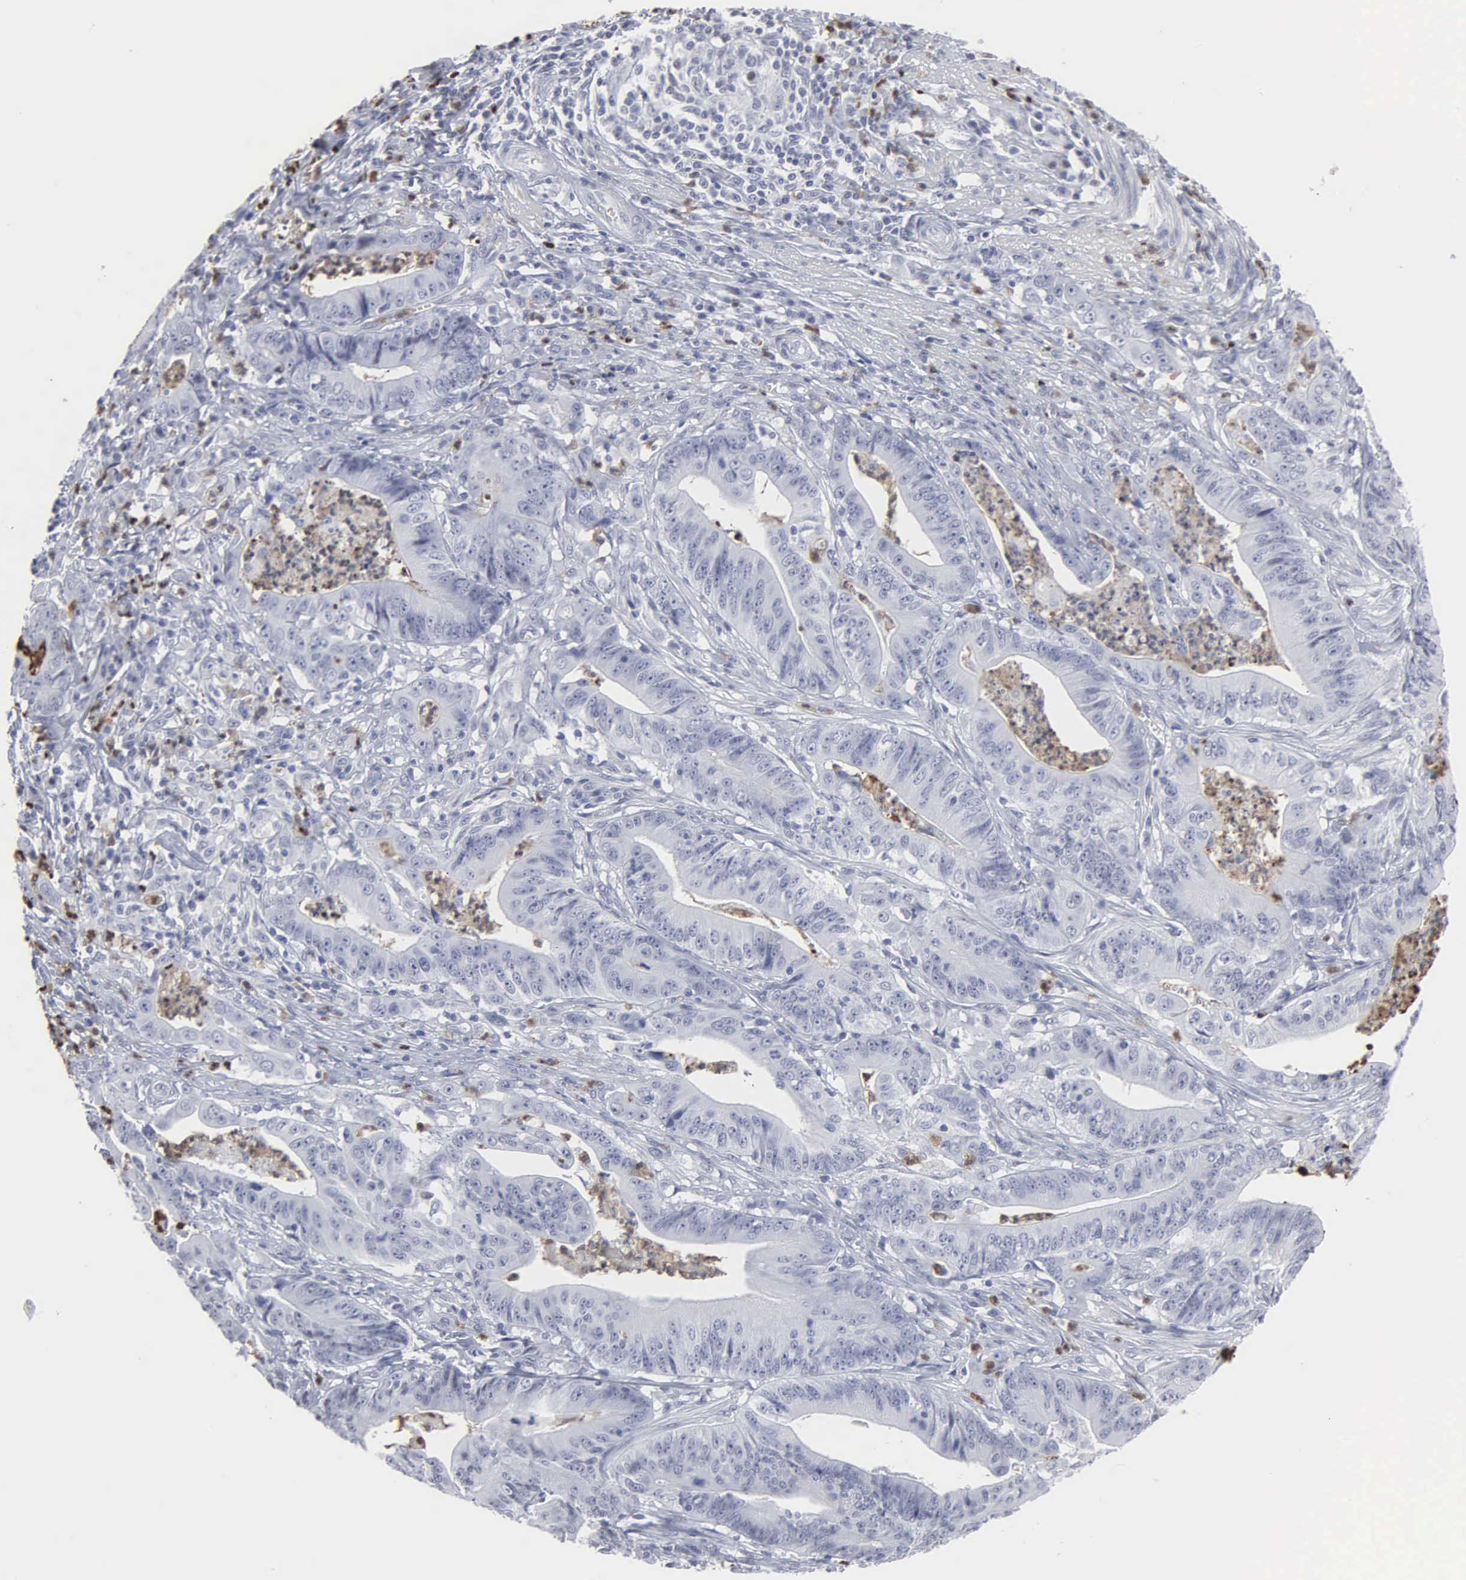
{"staining": {"intensity": "negative", "quantity": "none", "location": "none"}, "tissue": "stomach cancer", "cell_type": "Tumor cells", "image_type": "cancer", "snomed": [{"axis": "morphology", "description": "Adenocarcinoma, NOS"}, {"axis": "topography", "description": "Stomach, lower"}], "caption": "Tumor cells are negative for brown protein staining in stomach adenocarcinoma.", "gene": "SPIN3", "patient": {"sex": "female", "age": 86}}